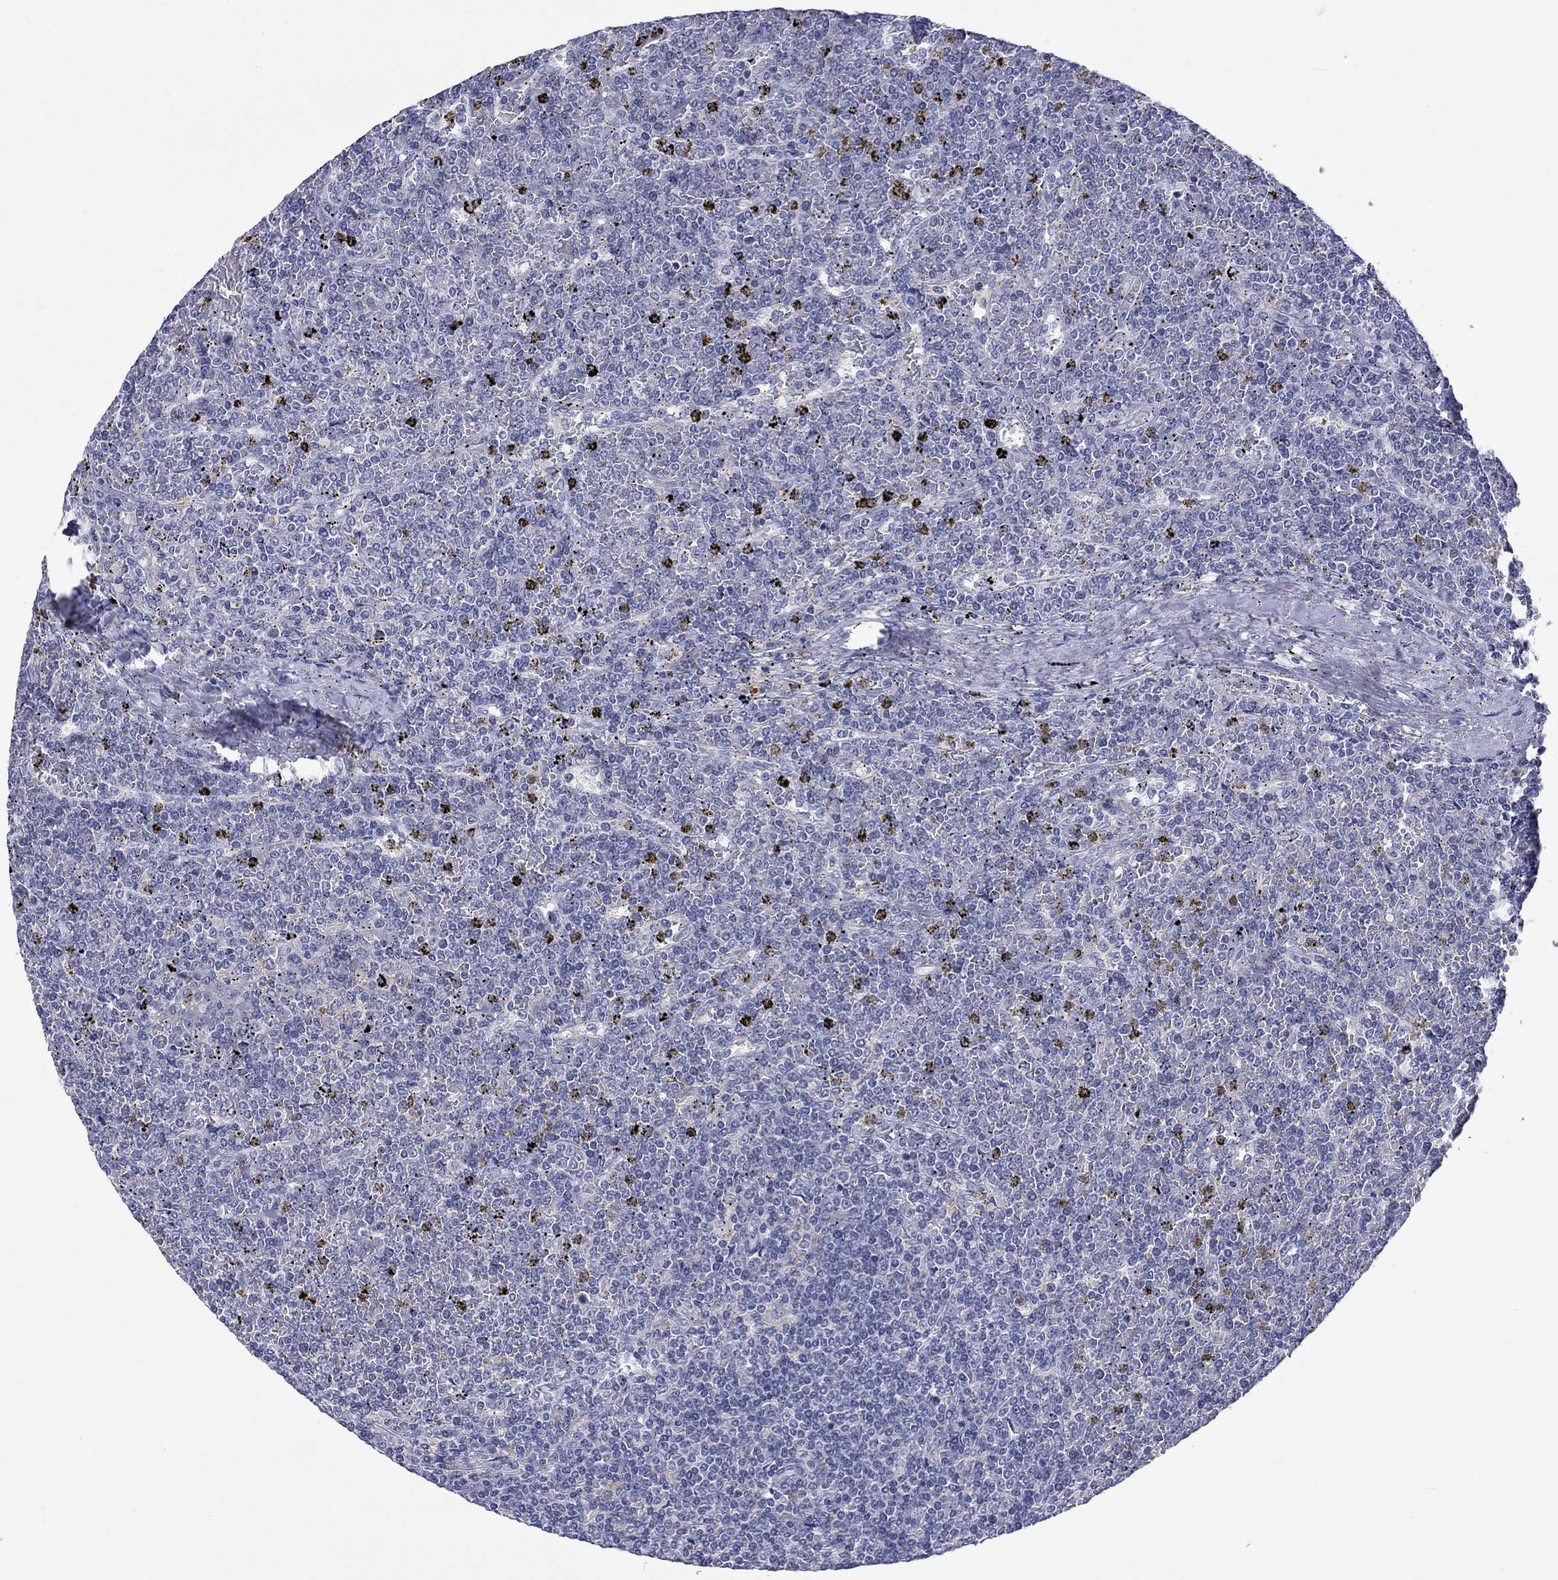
{"staining": {"intensity": "negative", "quantity": "none", "location": "none"}, "tissue": "lymphoma", "cell_type": "Tumor cells", "image_type": "cancer", "snomed": [{"axis": "morphology", "description": "Malignant lymphoma, non-Hodgkin's type, Low grade"}, {"axis": "topography", "description": "Spleen"}], "caption": "There is no significant expression in tumor cells of lymphoma.", "gene": "CERS1", "patient": {"sex": "female", "age": 19}}